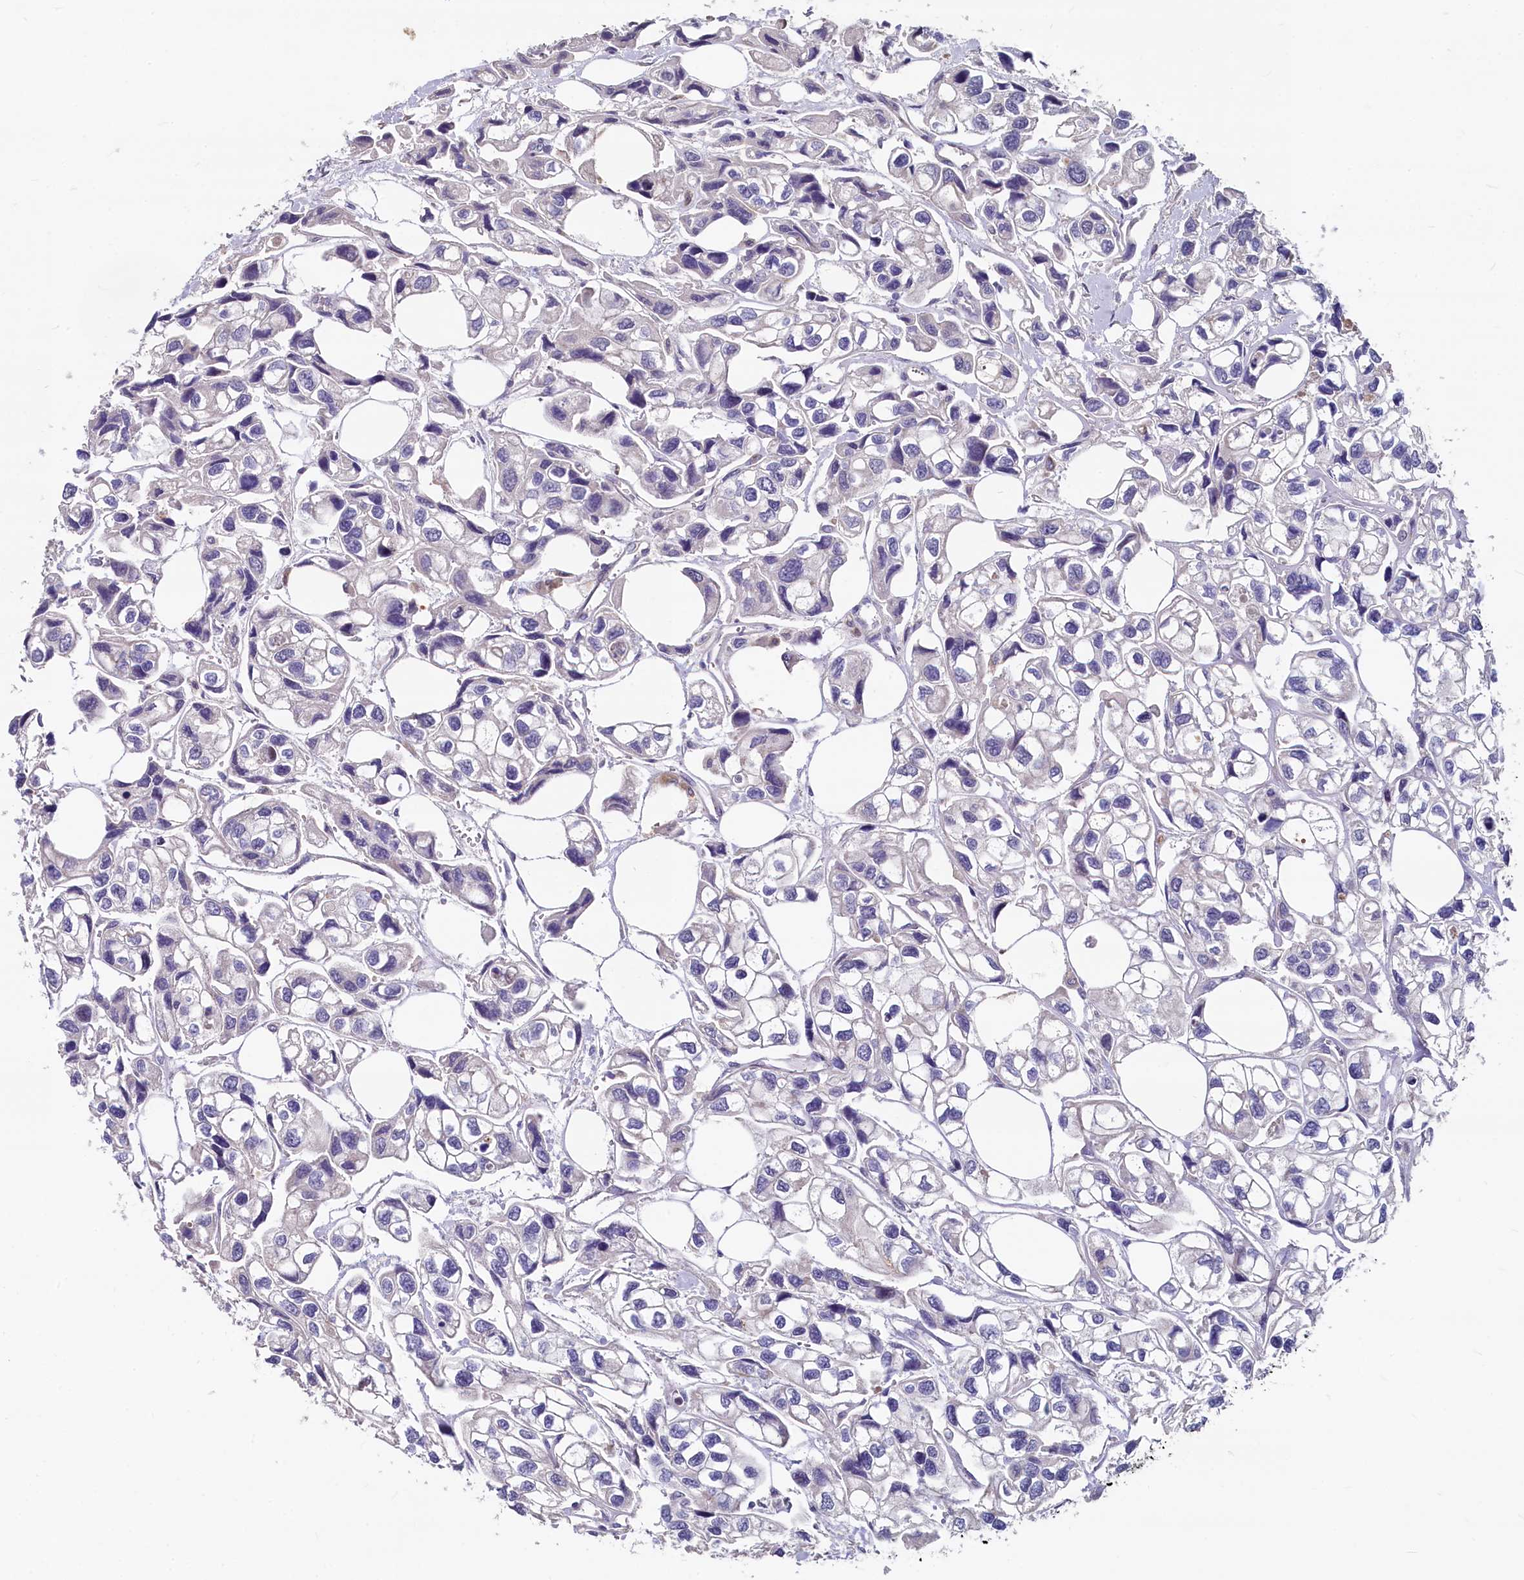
{"staining": {"intensity": "negative", "quantity": "none", "location": "none"}, "tissue": "urothelial cancer", "cell_type": "Tumor cells", "image_type": "cancer", "snomed": [{"axis": "morphology", "description": "Urothelial carcinoma, High grade"}, {"axis": "topography", "description": "Urinary bladder"}], "caption": "Immunohistochemical staining of urothelial cancer exhibits no significant expression in tumor cells.", "gene": "ASXL3", "patient": {"sex": "male", "age": 67}}